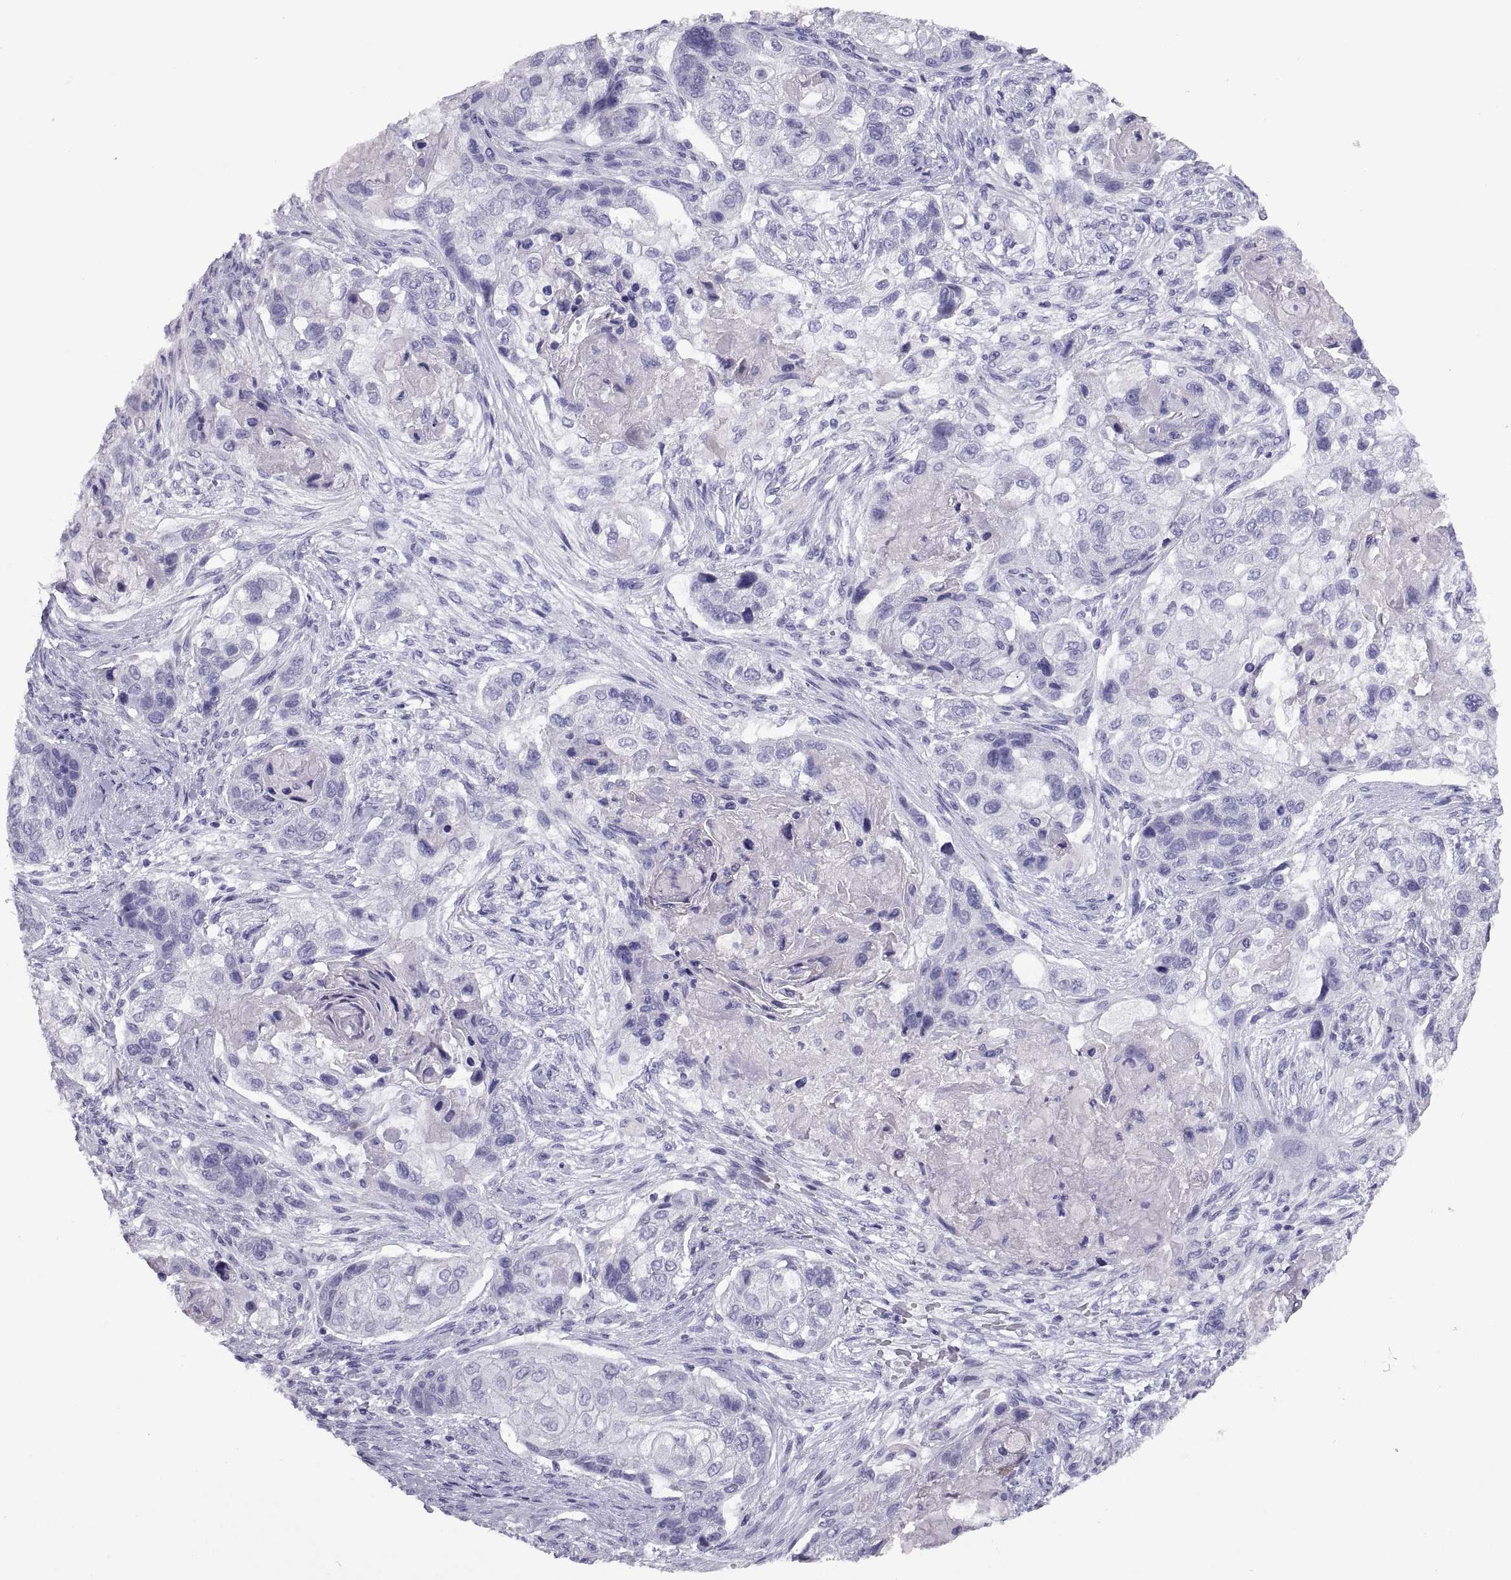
{"staining": {"intensity": "negative", "quantity": "none", "location": "none"}, "tissue": "lung cancer", "cell_type": "Tumor cells", "image_type": "cancer", "snomed": [{"axis": "morphology", "description": "Squamous cell carcinoma, NOS"}, {"axis": "topography", "description": "Lung"}], "caption": "Tumor cells show no significant protein expression in squamous cell carcinoma (lung).", "gene": "RGS20", "patient": {"sex": "male", "age": 69}}